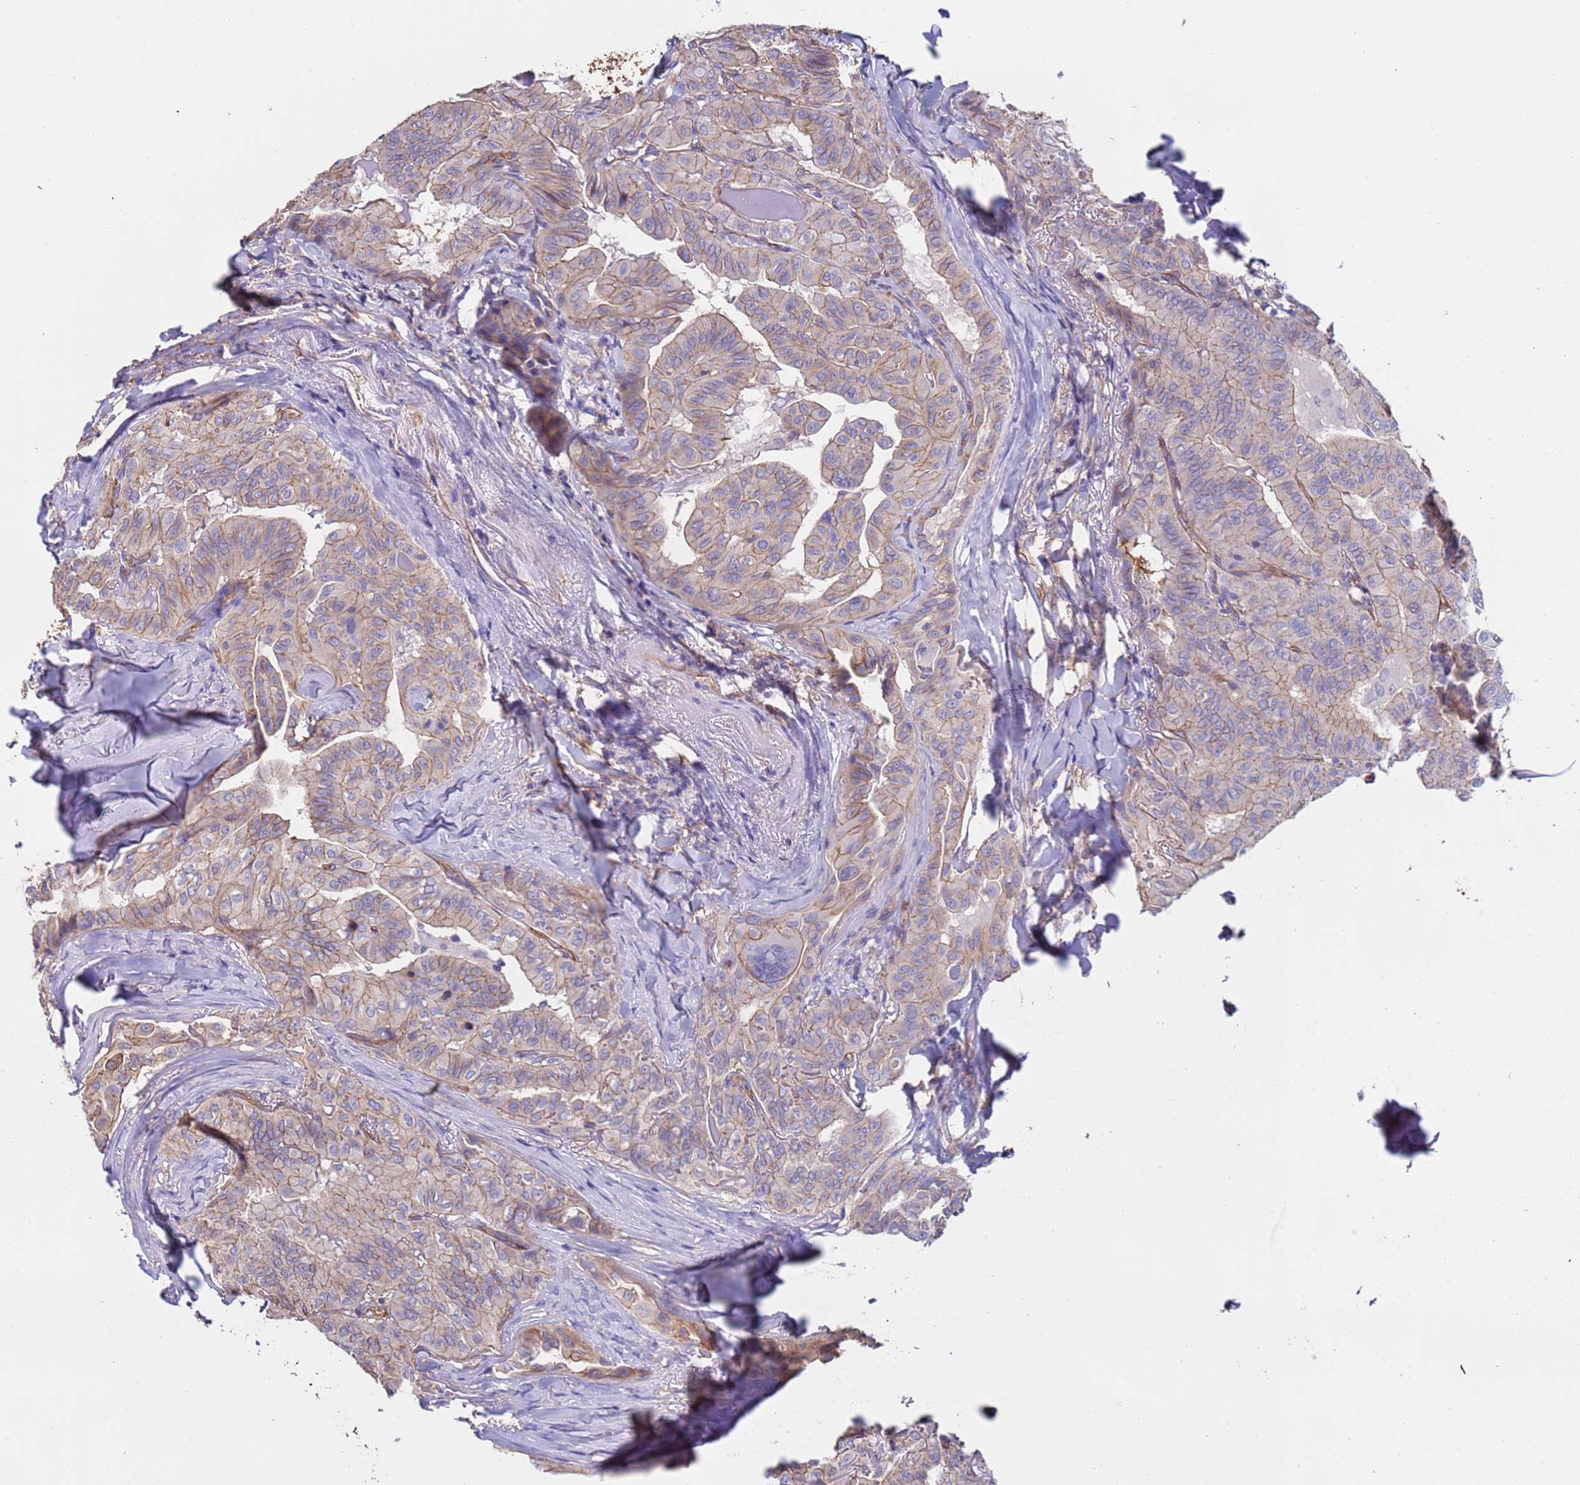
{"staining": {"intensity": "weak", "quantity": ">75%", "location": "cytoplasmic/membranous"}, "tissue": "thyroid cancer", "cell_type": "Tumor cells", "image_type": "cancer", "snomed": [{"axis": "morphology", "description": "Papillary adenocarcinoma, NOS"}, {"axis": "topography", "description": "Thyroid gland"}], "caption": "The immunohistochemical stain highlights weak cytoplasmic/membranous positivity in tumor cells of papillary adenocarcinoma (thyroid) tissue.", "gene": "ZNF248", "patient": {"sex": "female", "age": 68}}